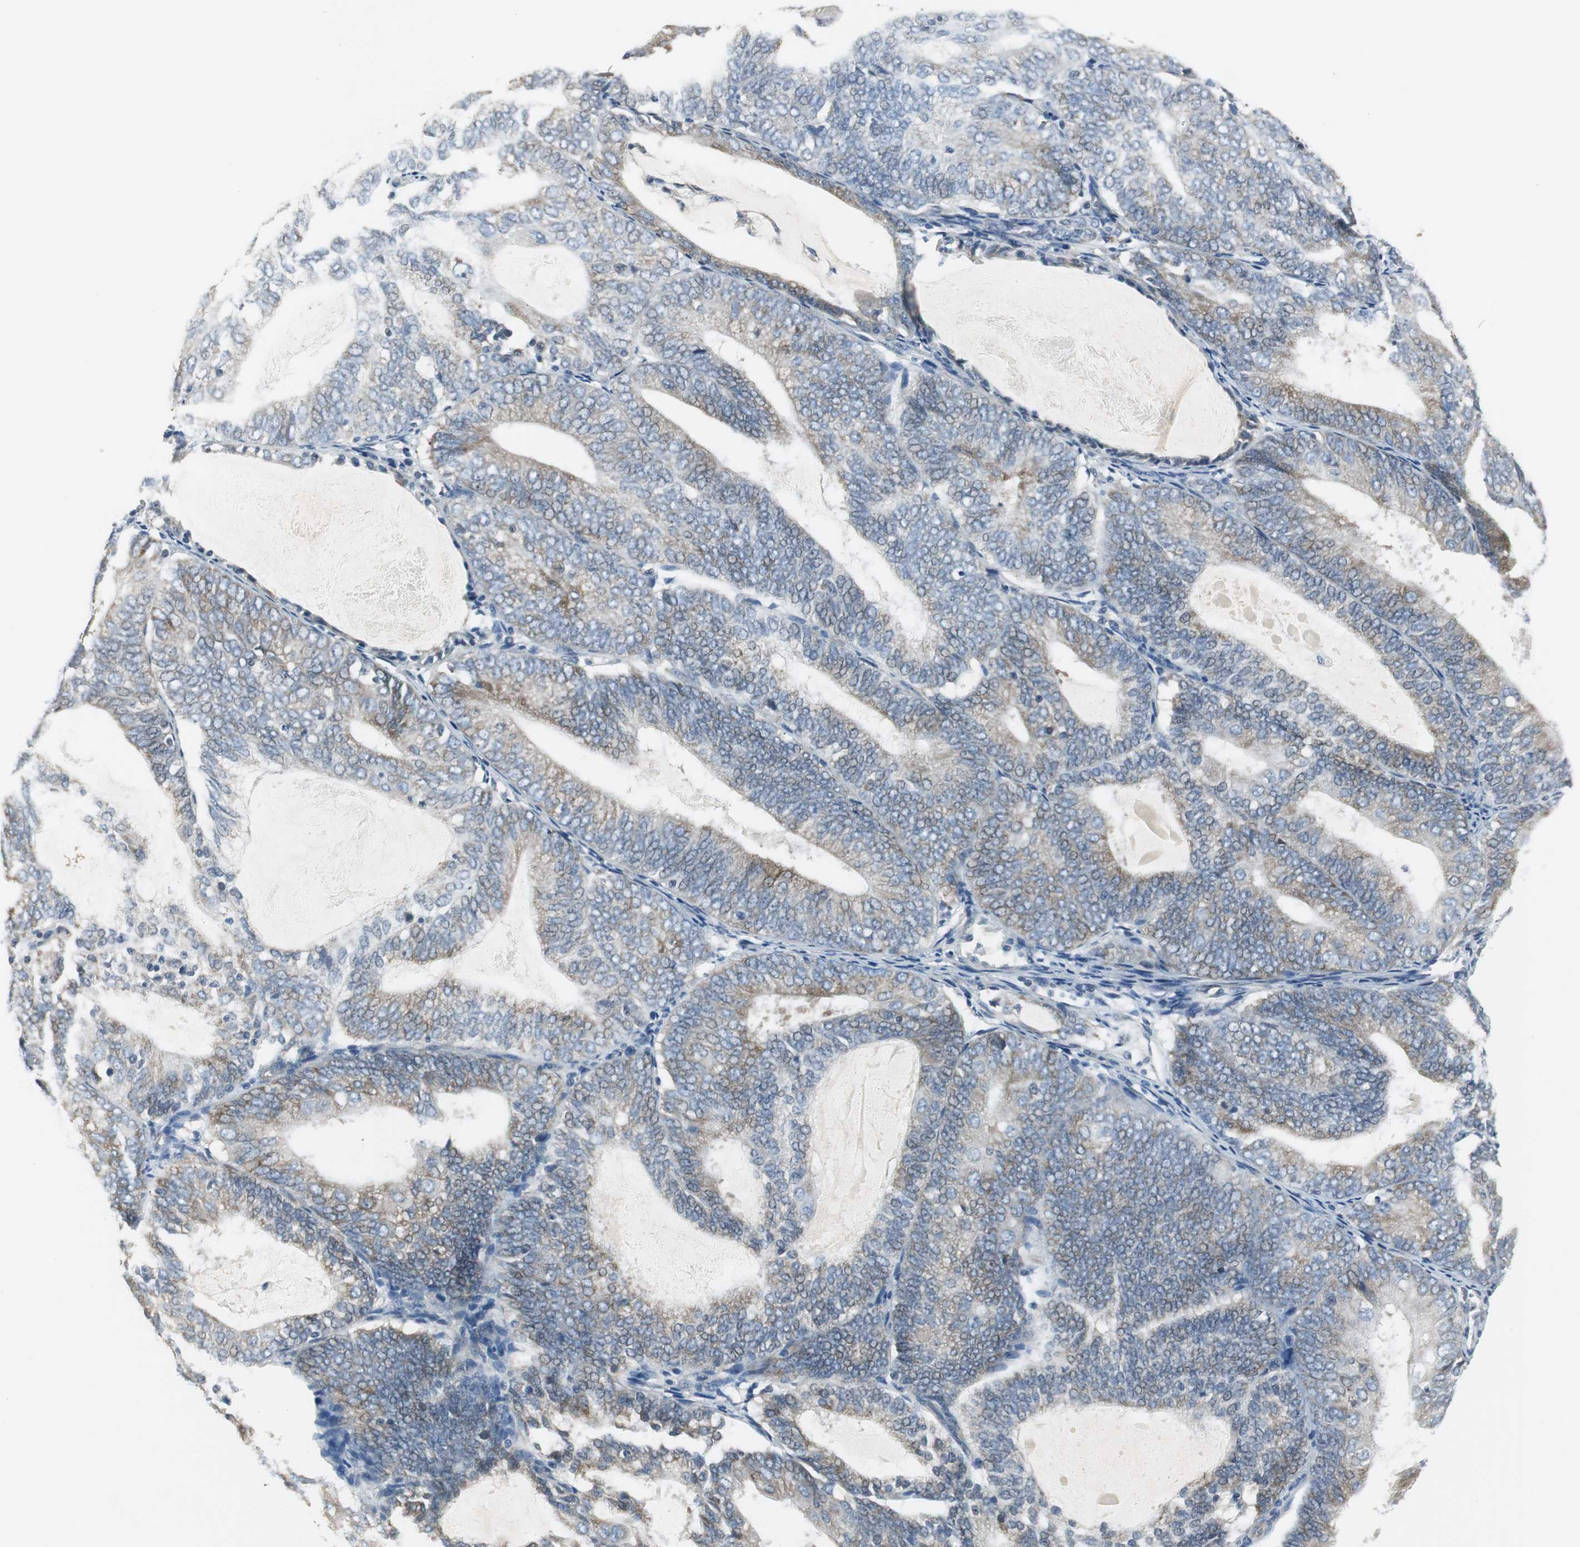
{"staining": {"intensity": "weak", "quantity": "25%-75%", "location": "cytoplasmic/membranous"}, "tissue": "endometrial cancer", "cell_type": "Tumor cells", "image_type": "cancer", "snomed": [{"axis": "morphology", "description": "Adenocarcinoma, NOS"}, {"axis": "topography", "description": "Endometrium"}], "caption": "A low amount of weak cytoplasmic/membranous expression is appreciated in approximately 25%-75% of tumor cells in endometrial cancer (adenocarcinoma) tissue.", "gene": "CCT5", "patient": {"sex": "female", "age": 81}}